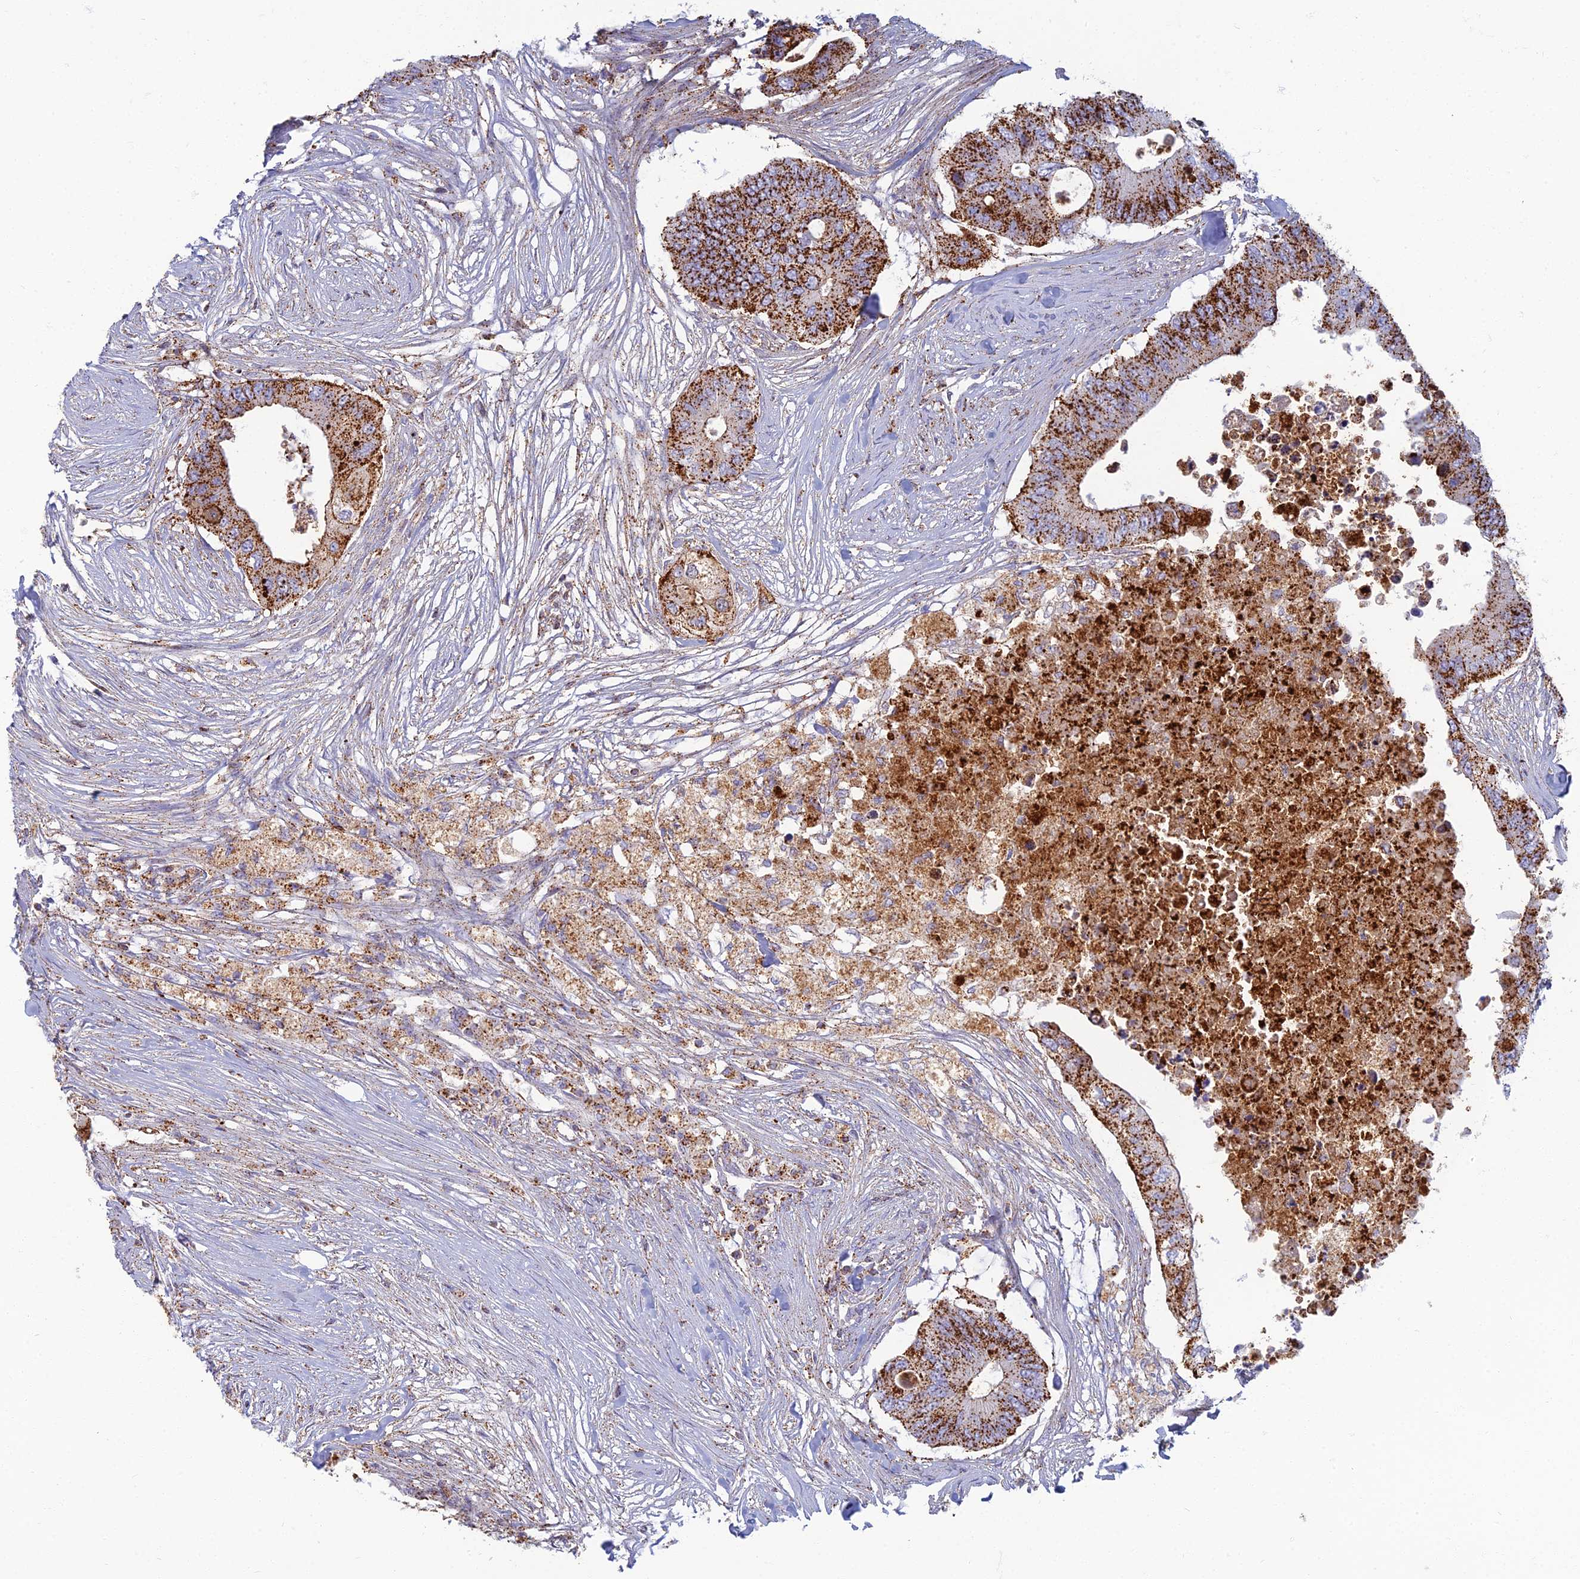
{"staining": {"intensity": "strong", "quantity": ">75%", "location": "cytoplasmic/membranous"}, "tissue": "colorectal cancer", "cell_type": "Tumor cells", "image_type": "cancer", "snomed": [{"axis": "morphology", "description": "Adenocarcinoma, NOS"}, {"axis": "topography", "description": "Colon"}], "caption": "This is a micrograph of immunohistochemistry staining of colorectal adenocarcinoma, which shows strong positivity in the cytoplasmic/membranous of tumor cells.", "gene": "CHMP4B", "patient": {"sex": "male", "age": 71}}